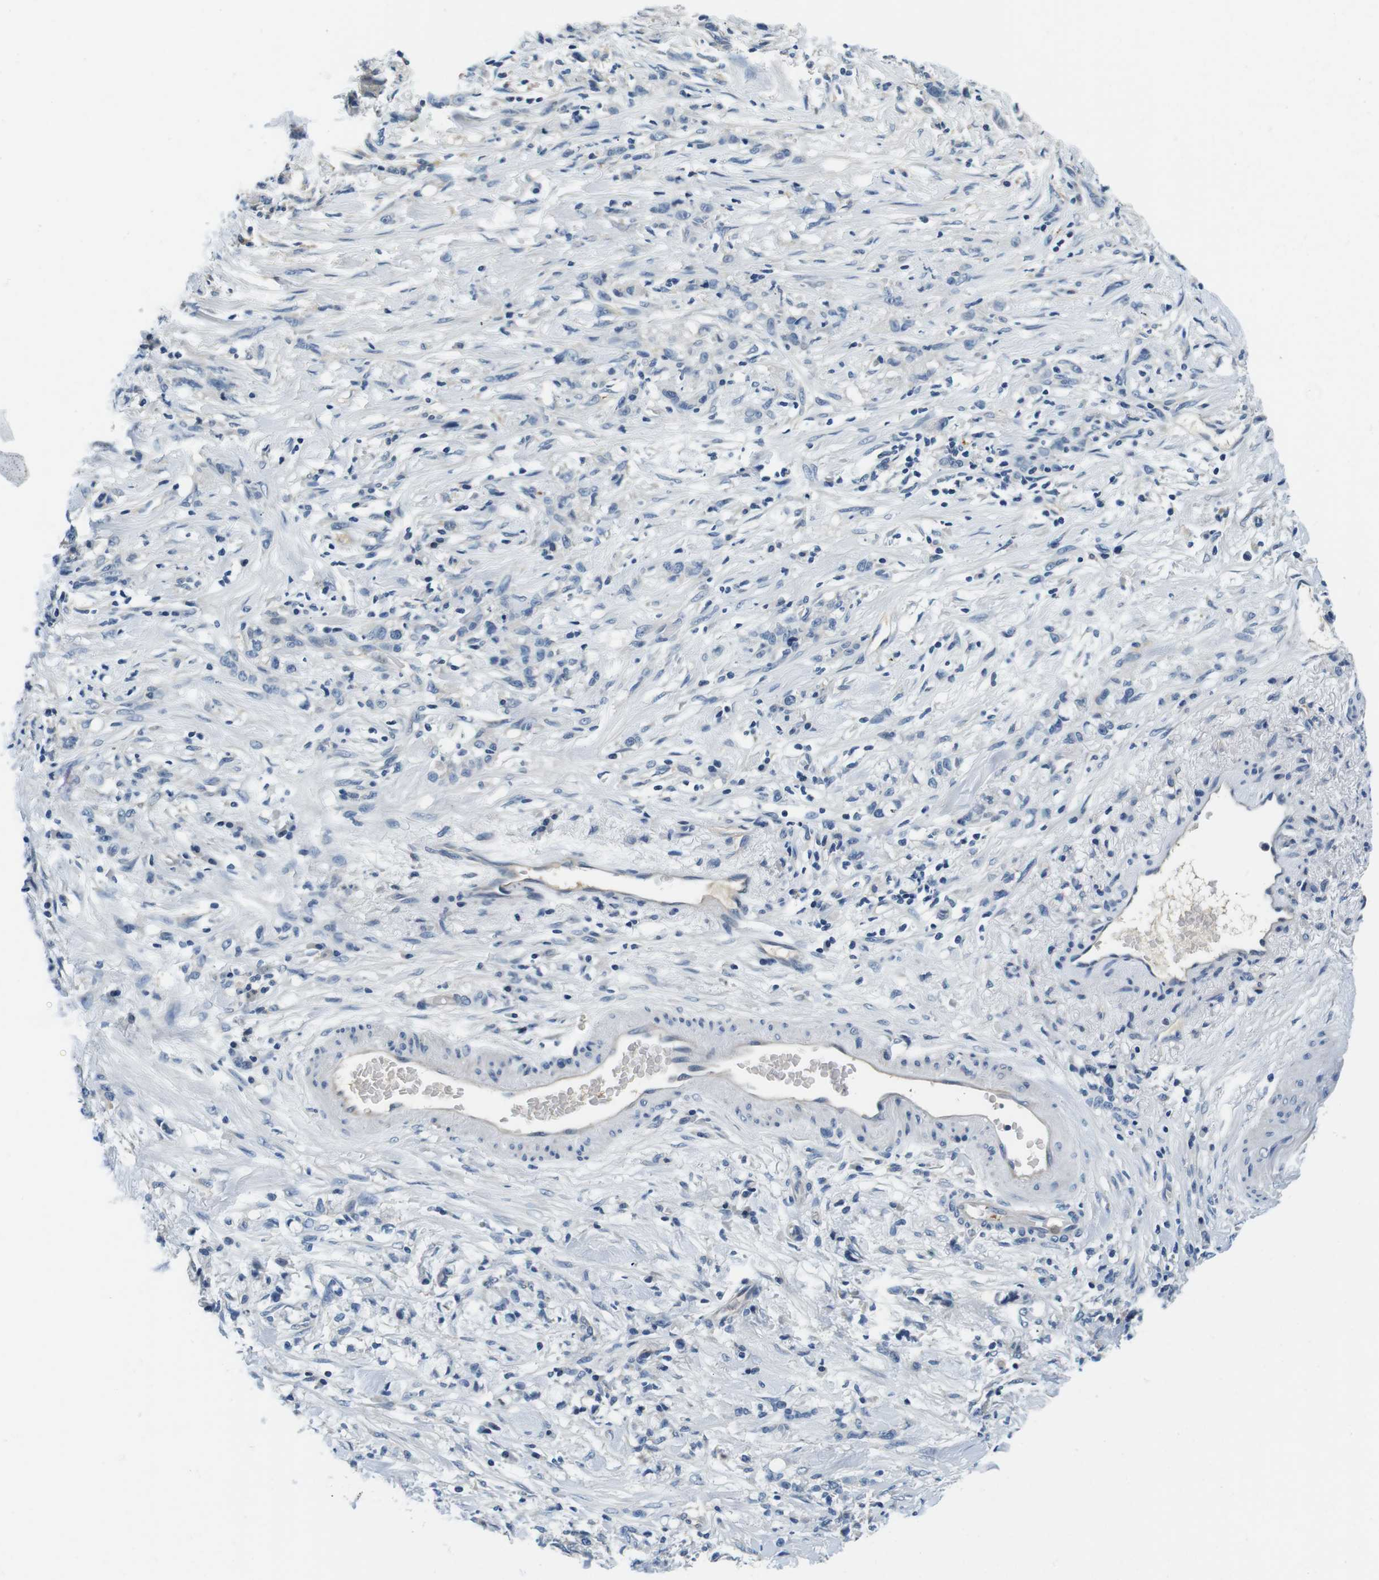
{"staining": {"intensity": "negative", "quantity": "none", "location": "none"}, "tissue": "stomach cancer", "cell_type": "Tumor cells", "image_type": "cancer", "snomed": [{"axis": "morphology", "description": "Adenocarcinoma, NOS"}, {"axis": "topography", "description": "Stomach, lower"}], "caption": "The immunohistochemistry (IHC) image has no significant positivity in tumor cells of stomach cancer tissue. The staining is performed using DAB (3,3'-diaminobenzidine) brown chromogen with nuclei counter-stained in using hematoxylin.", "gene": "KCNJ5", "patient": {"sex": "male", "age": 88}}